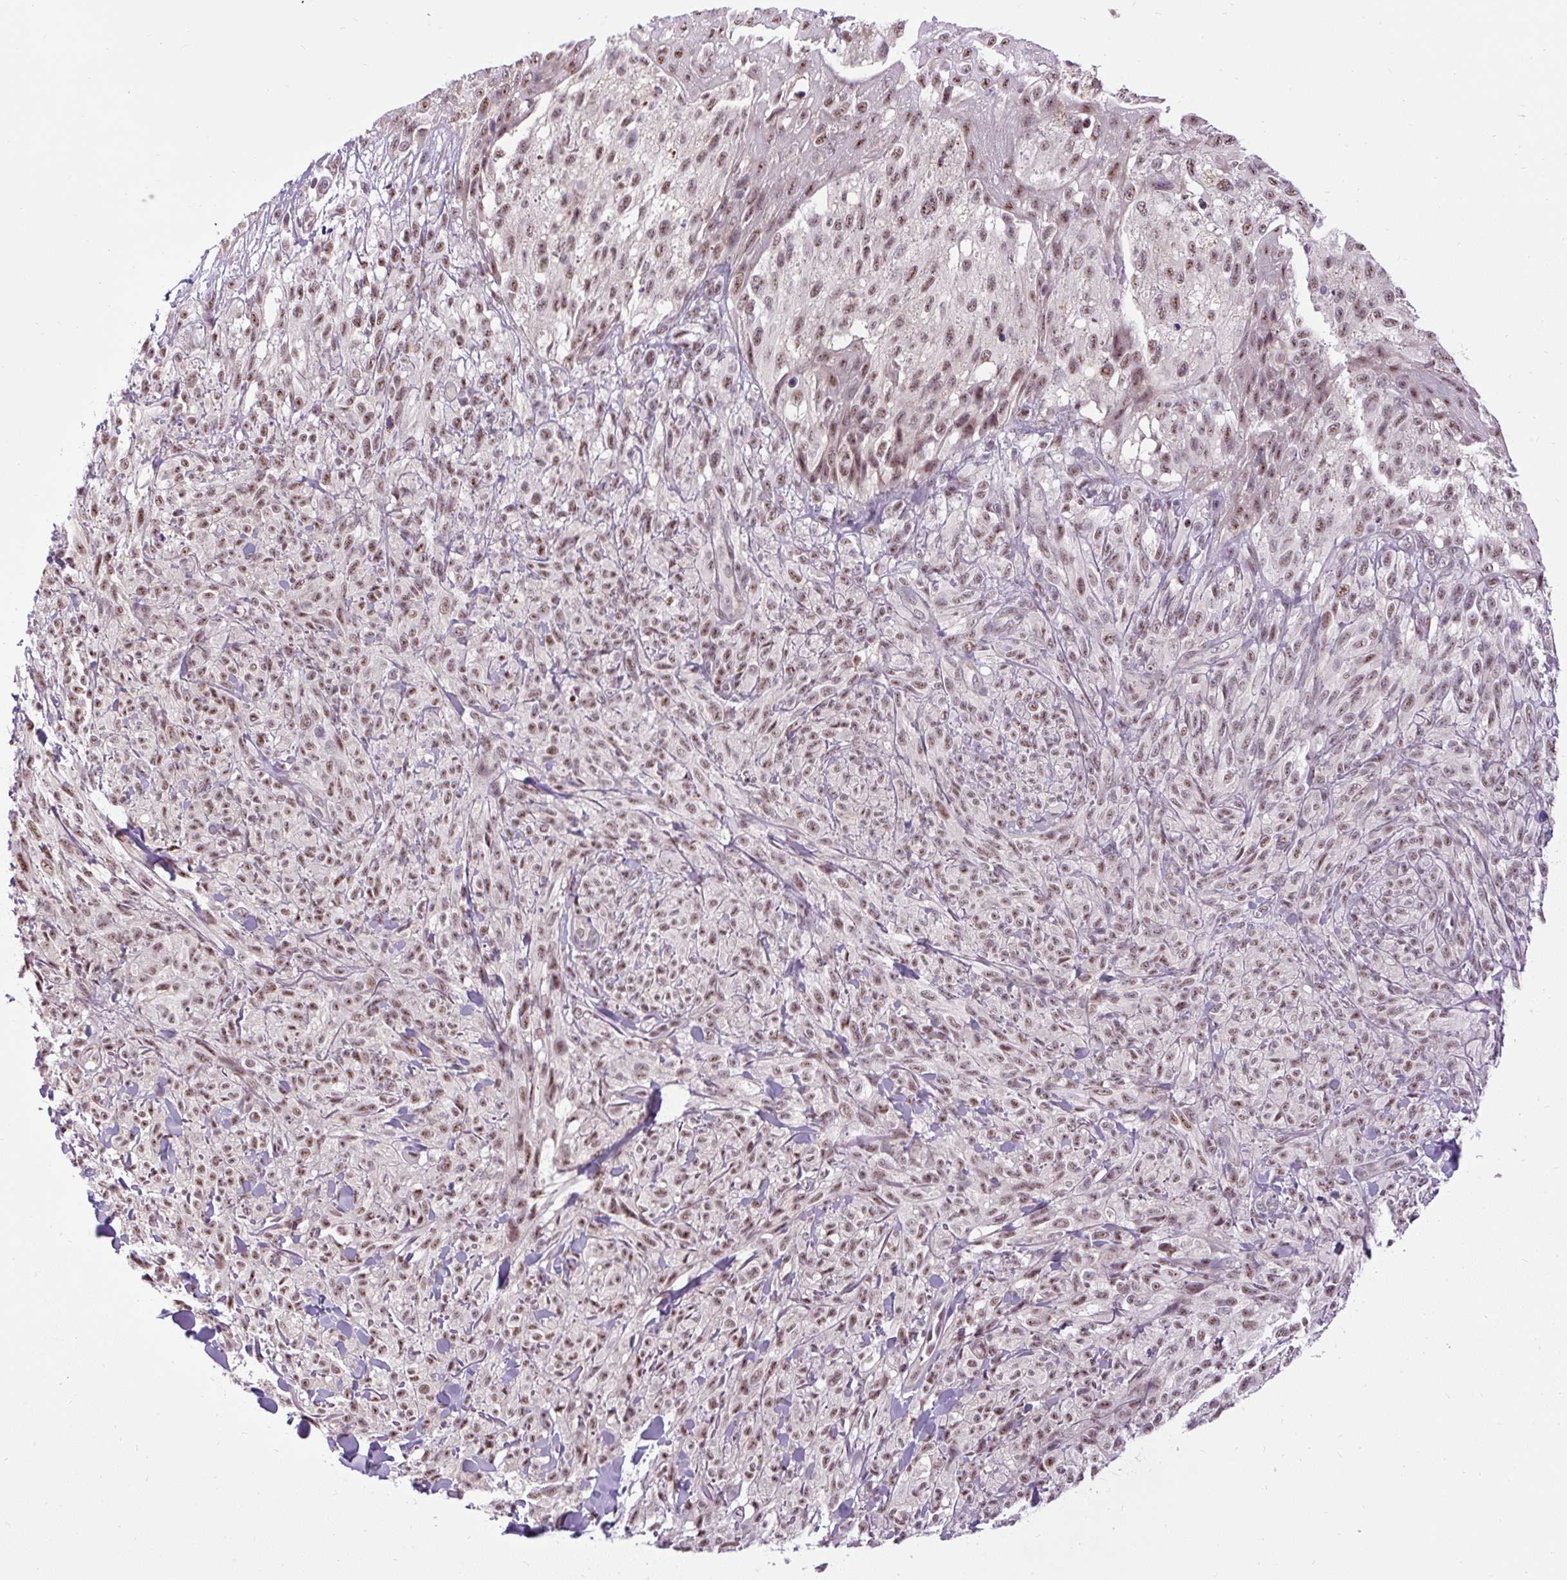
{"staining": {"intensity": "moderate", "quantity": ">75%", "location": "nuclear"}, "tissue": "melanoma", "cell_type": "Tumor cells", "image_type": "cancer", "snomed": [{"axis": "morphology", "description": "Malignant melanoma, NOS"}, {"axis": "topography", "description": "Skin of upper arm"}], "caption": "Protein staining demonstrates moderate nuclear positivity in approximately >75% of tumor cells in malignant melanoma.", "gene": "SMC5", "patient": {"sex": "female", "age": 65}}